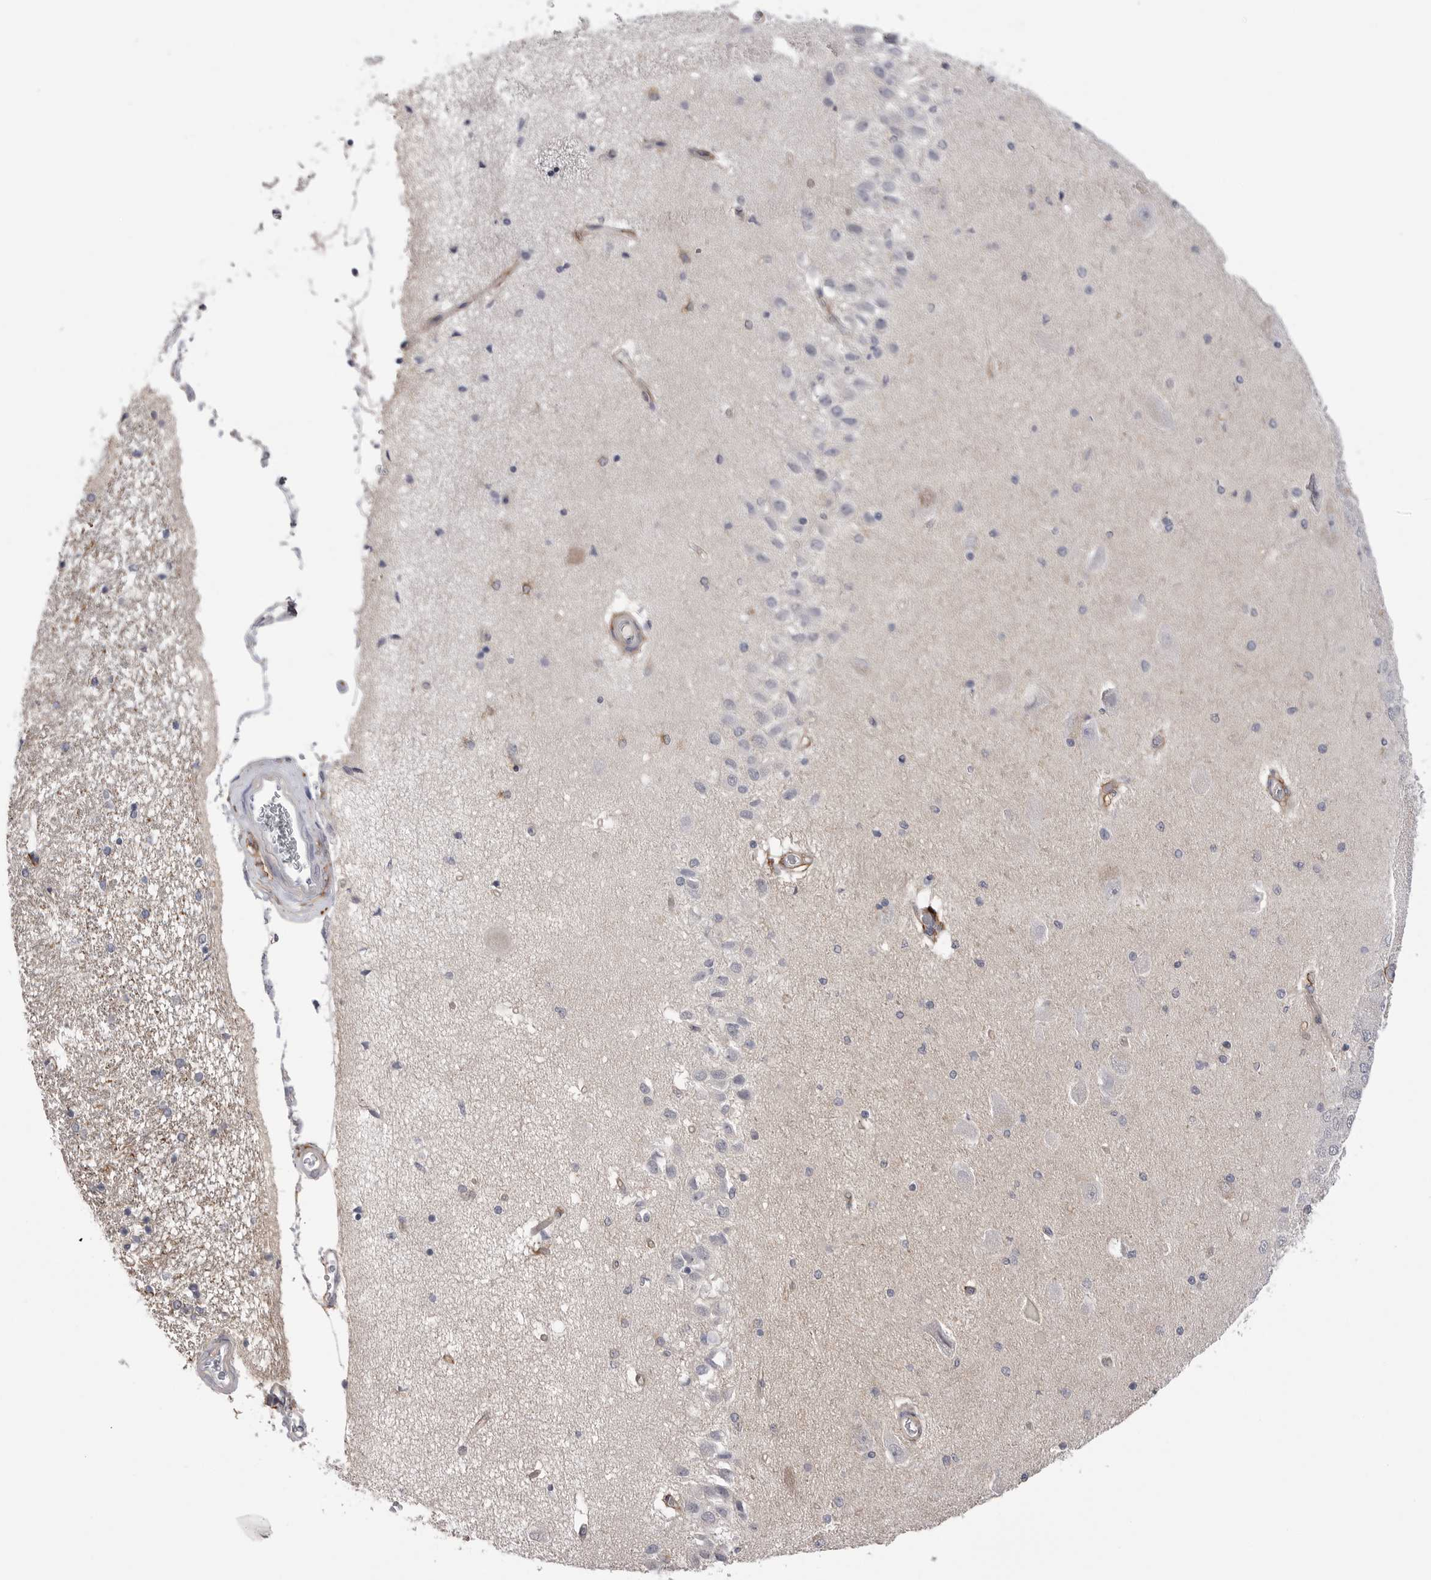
{"staining": {"intensity": "negative", "quantity": "none", "location": "none"}, "tissue": "hippocampus", "cell_type": "Glial cells", "image_type": "normal", "snomed": [{"axis": "morphology", "description": "Normal tissue, NOS"}, {"axis": "topography", "description": "Hippocampus"}], "caption": "This is an immunohistochemistry histopathology image of normal human hippocampus. There is no expression in glial cells.", "gene": "AKAP12", "patient": {"sex": "female", "age": 54}}